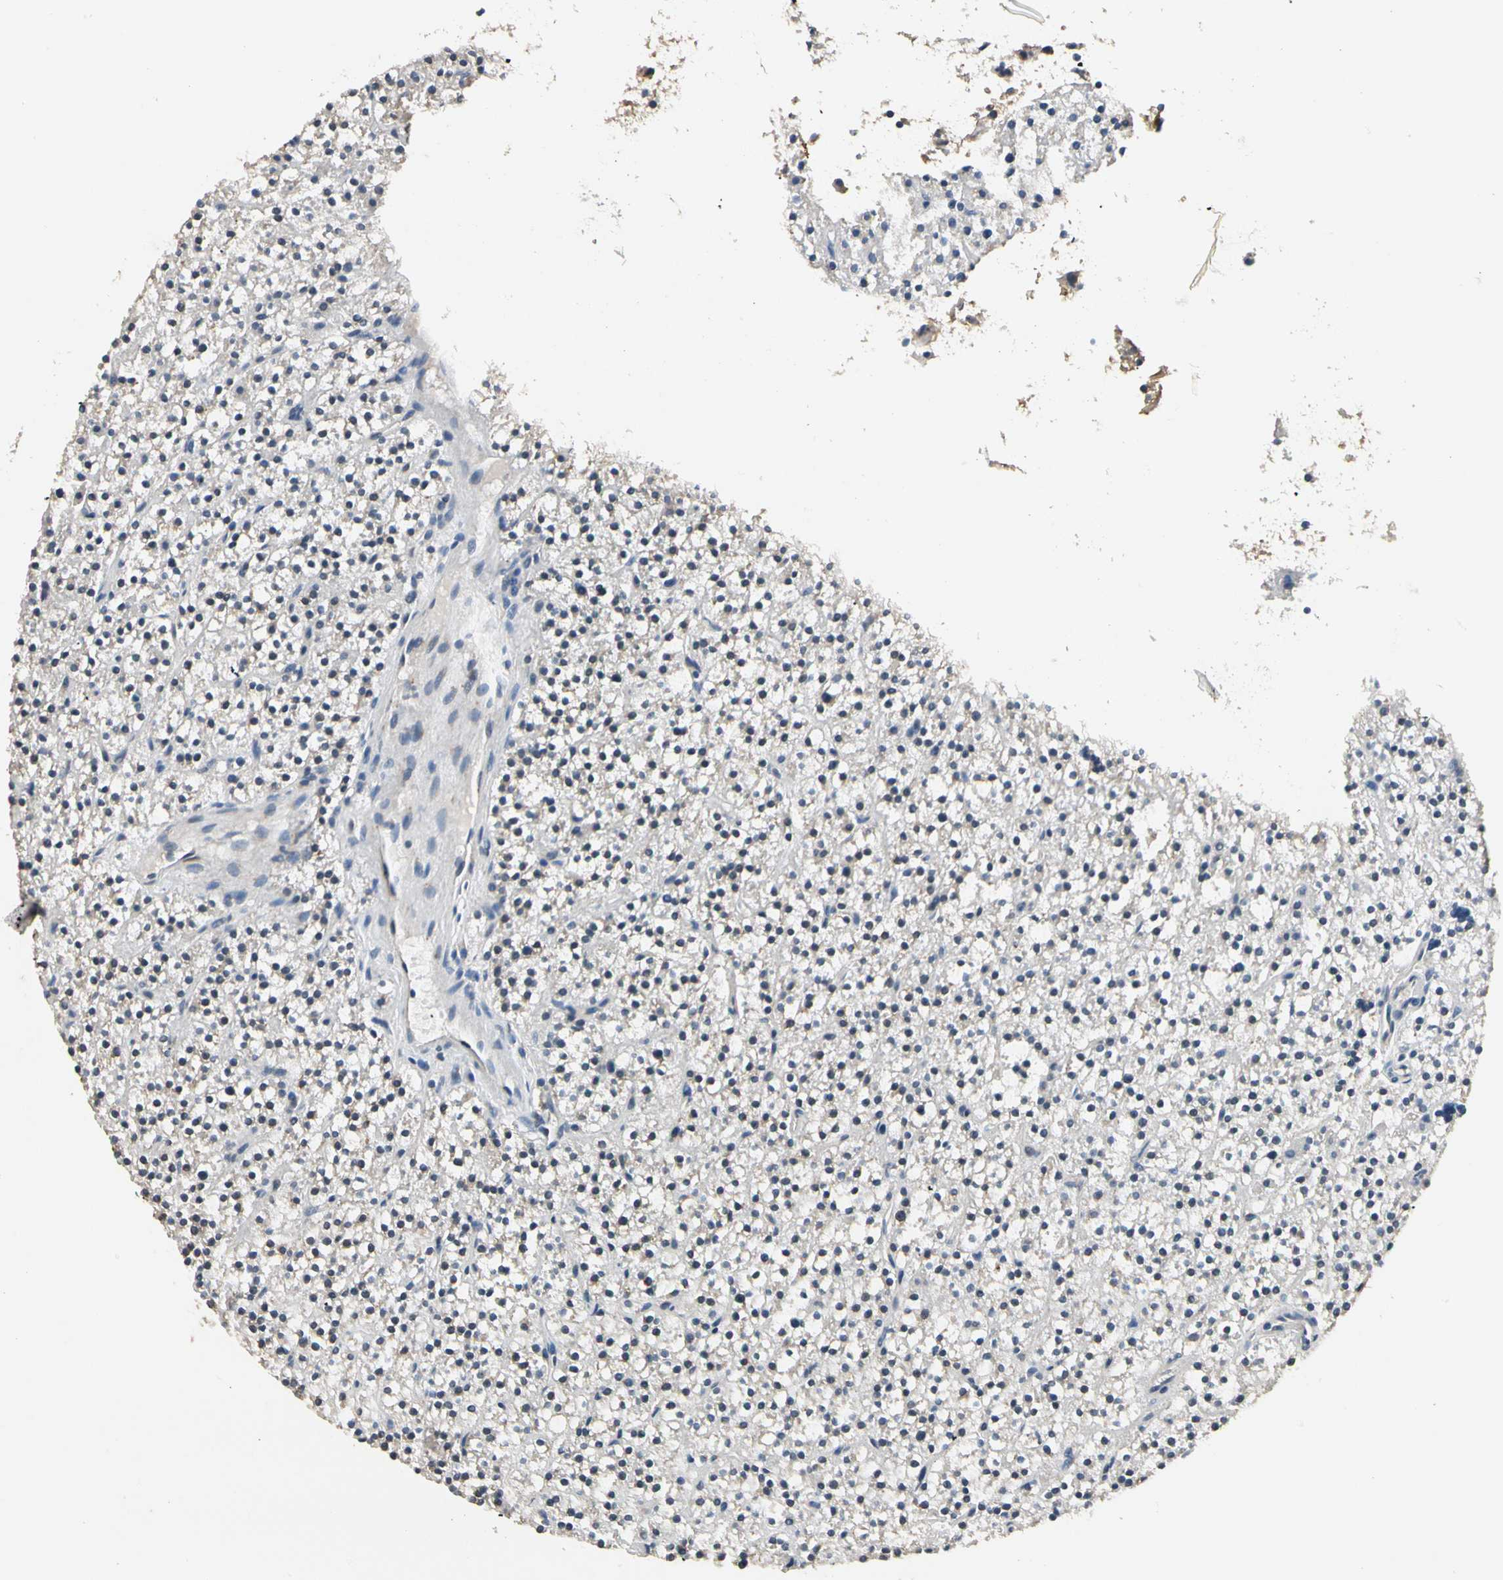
{"staining": {"intensity": "weak", "quantity": "<25%", "location": "cytoplasmic/membranous"}, "tissue": "parathyroid gland", "cell_type": "Glandular cells", "image_type": "normal", "snomed": [{"axis": "morphology", "description": "Normal tissue, NOS"}, {"axis": "topography", "description": "Parathyroid gland"}], "caption": "IHC histopathology image of normal parathyroid gland: human parathyroid gland stained with DAB demonstrates no significant protein staining in glandular cells. (DAB IHC with hematoxylin counter stain).", "gene": "ROCK2", "patient": {"sex": "female", "age": 74}}